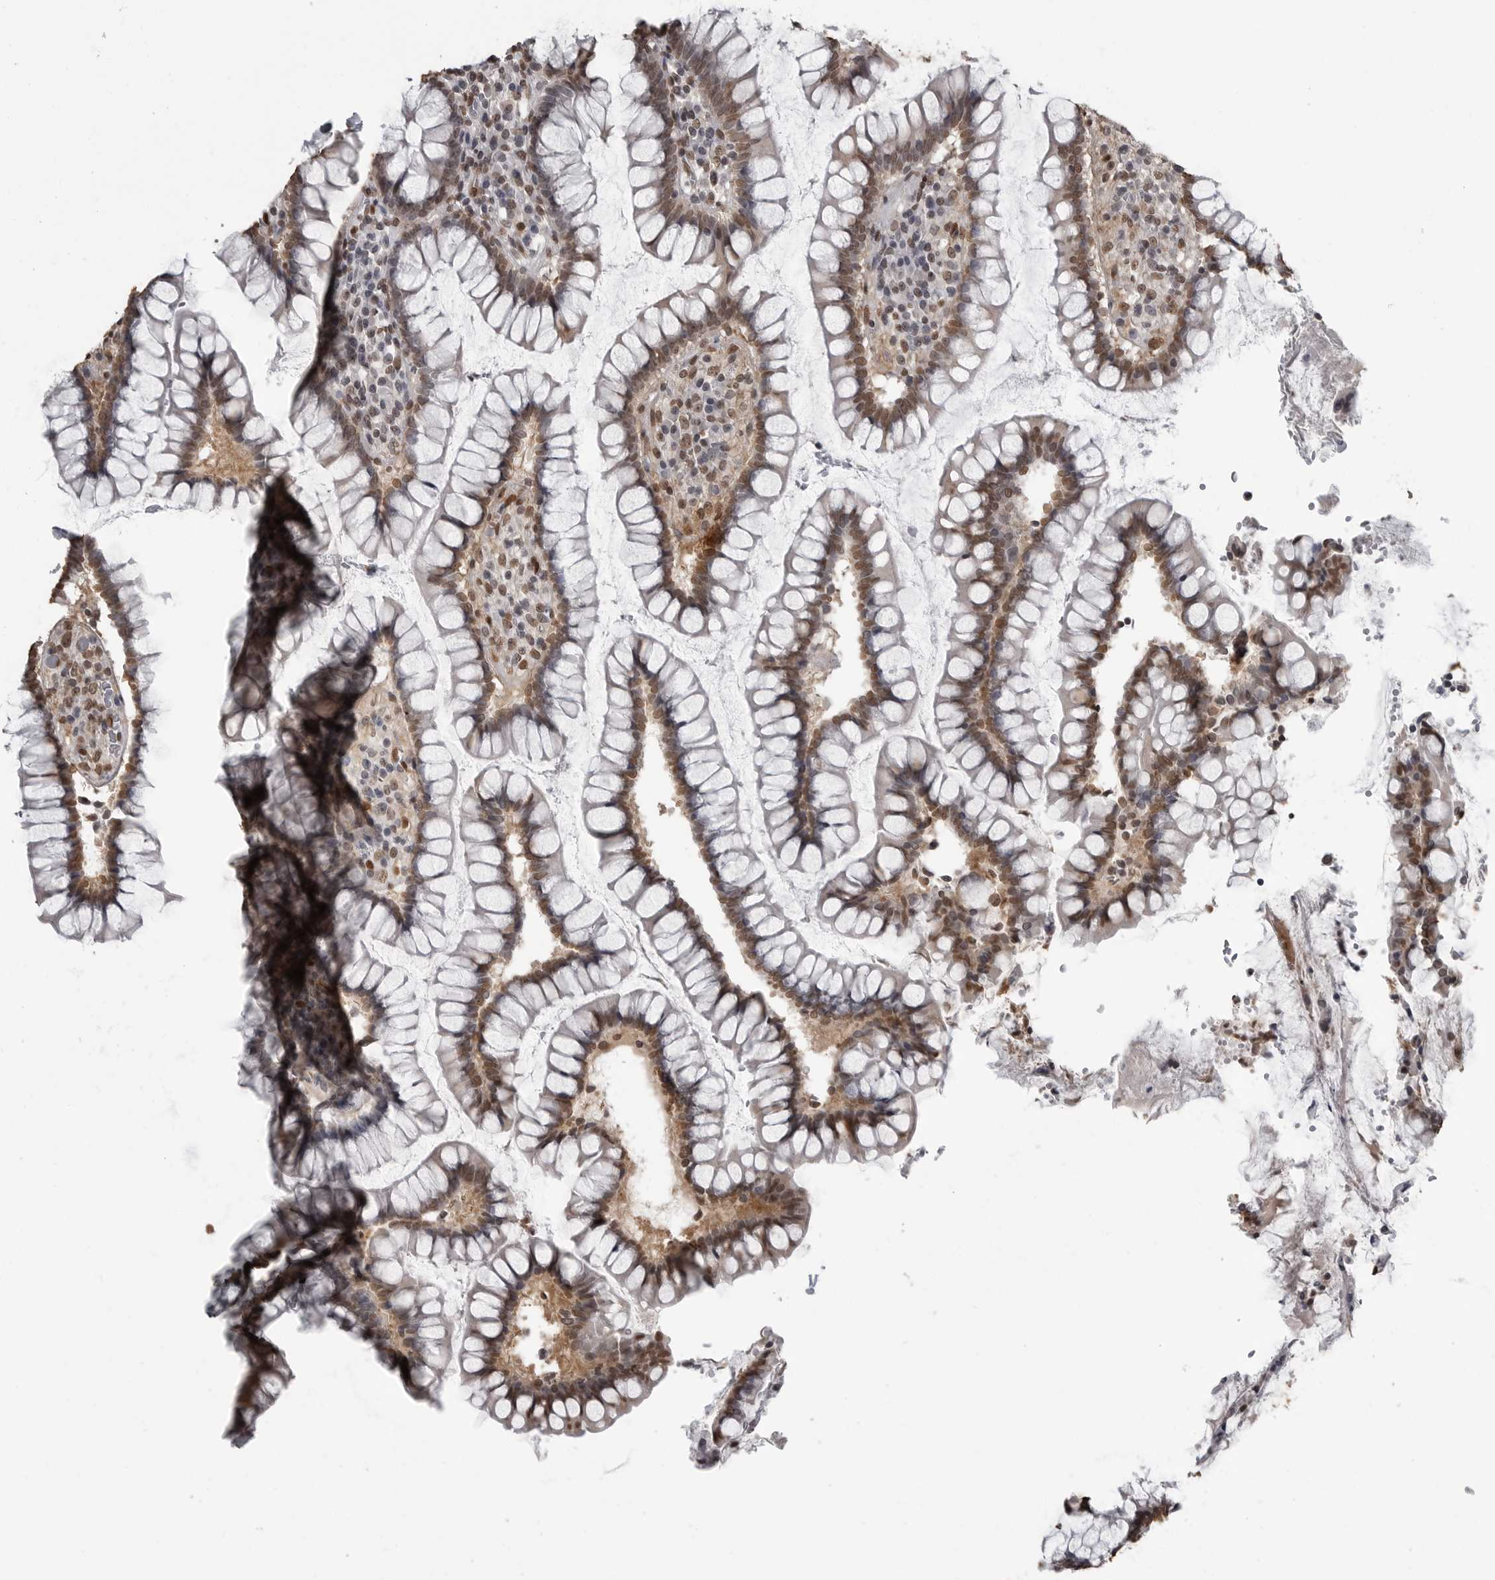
{"staining": {"intensity": "strong", "quantity": ">75%", "location": "cytoplasmic/membranous,nuclear"}, "tissue": "colon", "cell_type": "Endothelial cells", "image_type": "normal", "snomed": [{"axis": "morphology", "description": "Normal tissue, NOS"}, {"axis": "topography", "description": "Colon"}], "caption": "Colon stained with a brown dye exhibits strong cytoplasmic/membranous,nuclear positive positivity in about >75% of endothelial cells.", "gene": "SMAD2", "patient": {"sex": "female", "age": 79}}